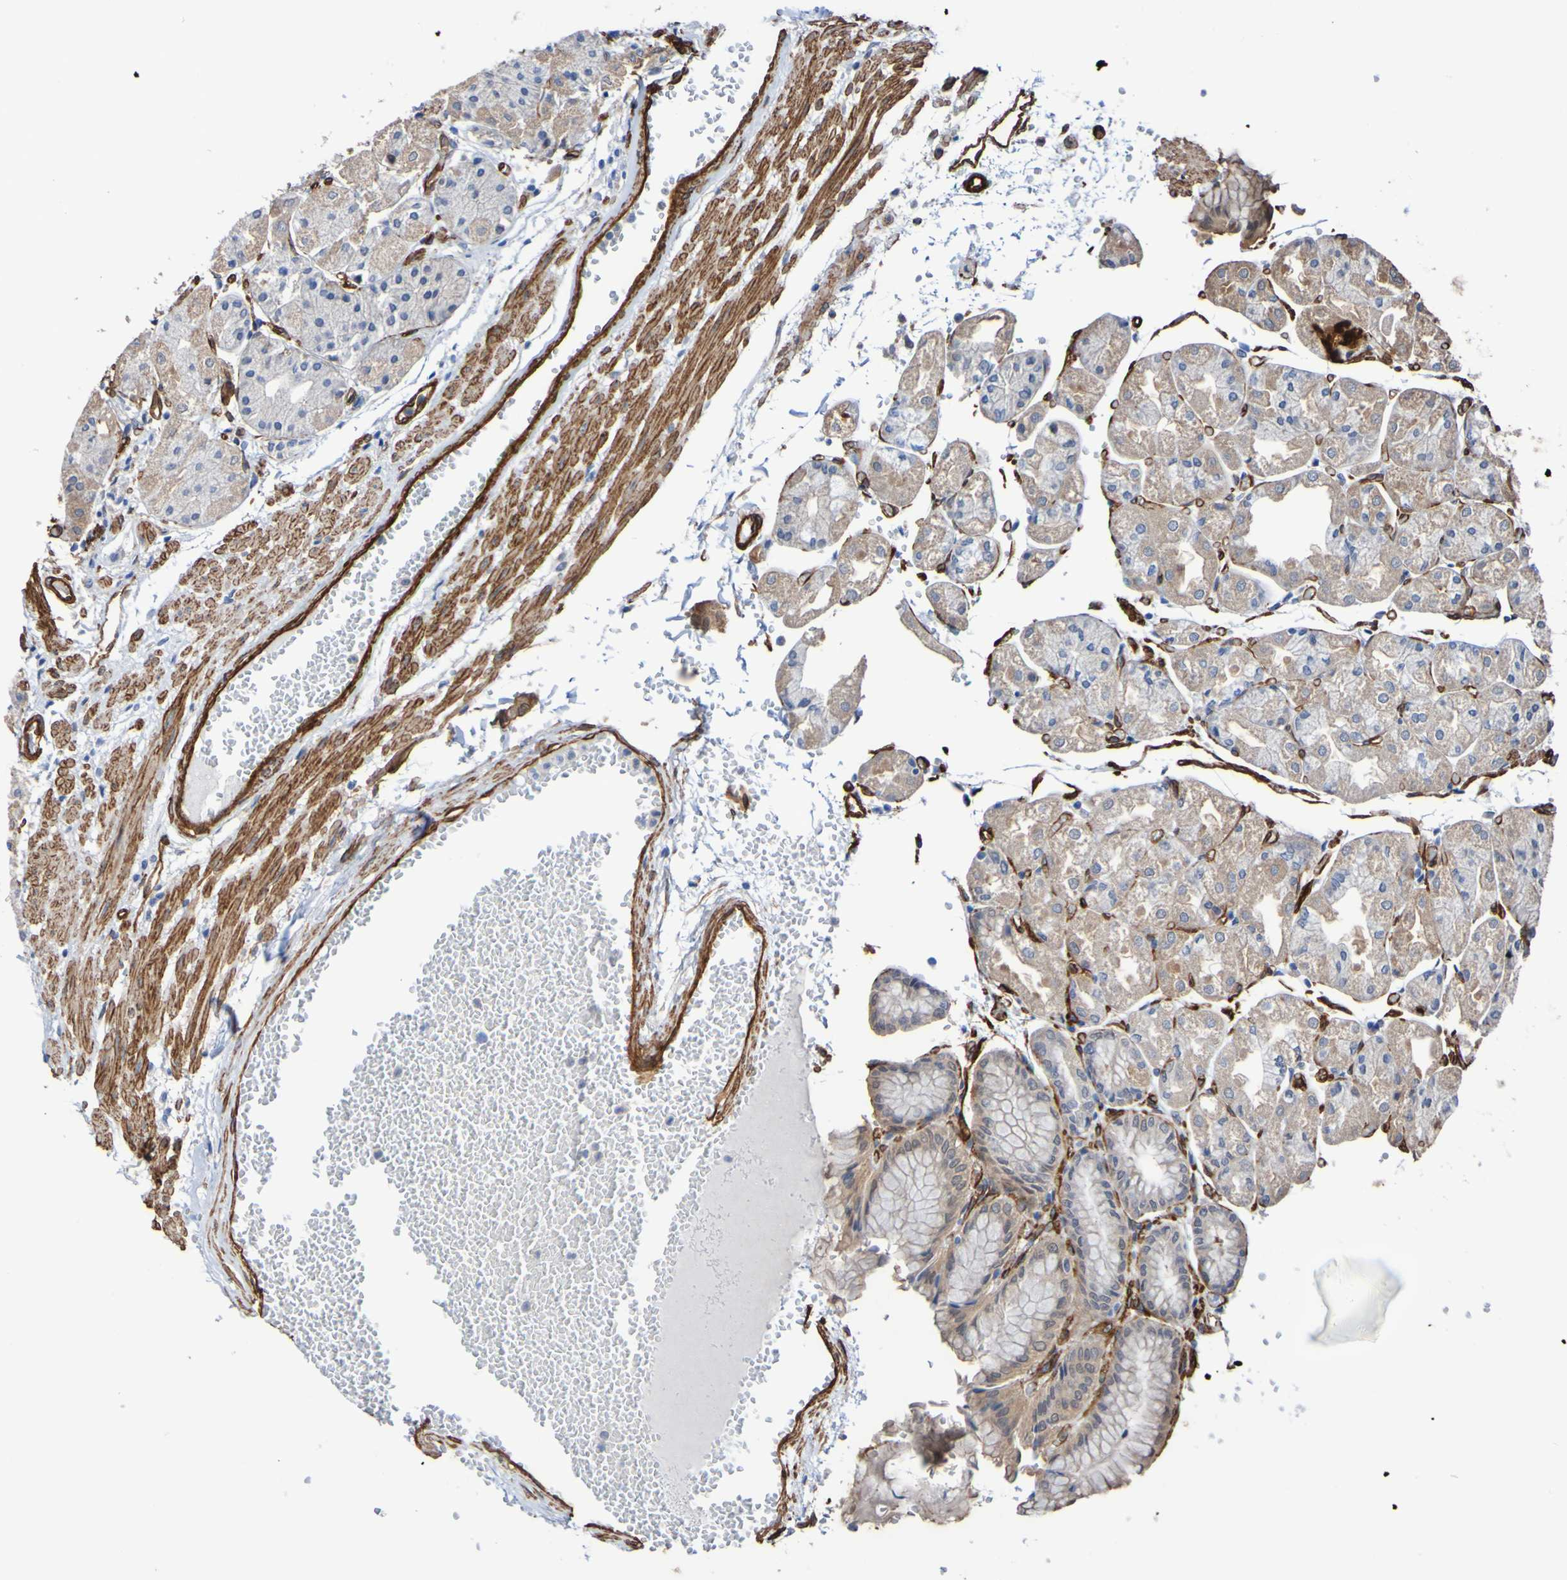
{"staining": {"intensity": "weak", "quantity": ">75%", "location": "cytoplasmic/membranous"}, "tissue": "stomach", "cell_type": "Glandular cells", "image_type": "normal", "snomed": [{"axis": "morphology", "description": "Normal tissue, NOS"}, {"axis": "topography", "description": "Stomach, upper"}], "caption": "A high-resolution histopathology image shows immunohistochemistry staining of normal stomach, which demonstrates weak cytoplasmic/membranous positivity in approximately >75% of glandular cells. The staining was performed using DAB (3,3'-diaminobenzidine), with brown indicating positive protein expression. Nuclei are stained blue with hematoxylin.", "gene": "ELMOD3", "patient": {"sex": "male", "age": 72}}